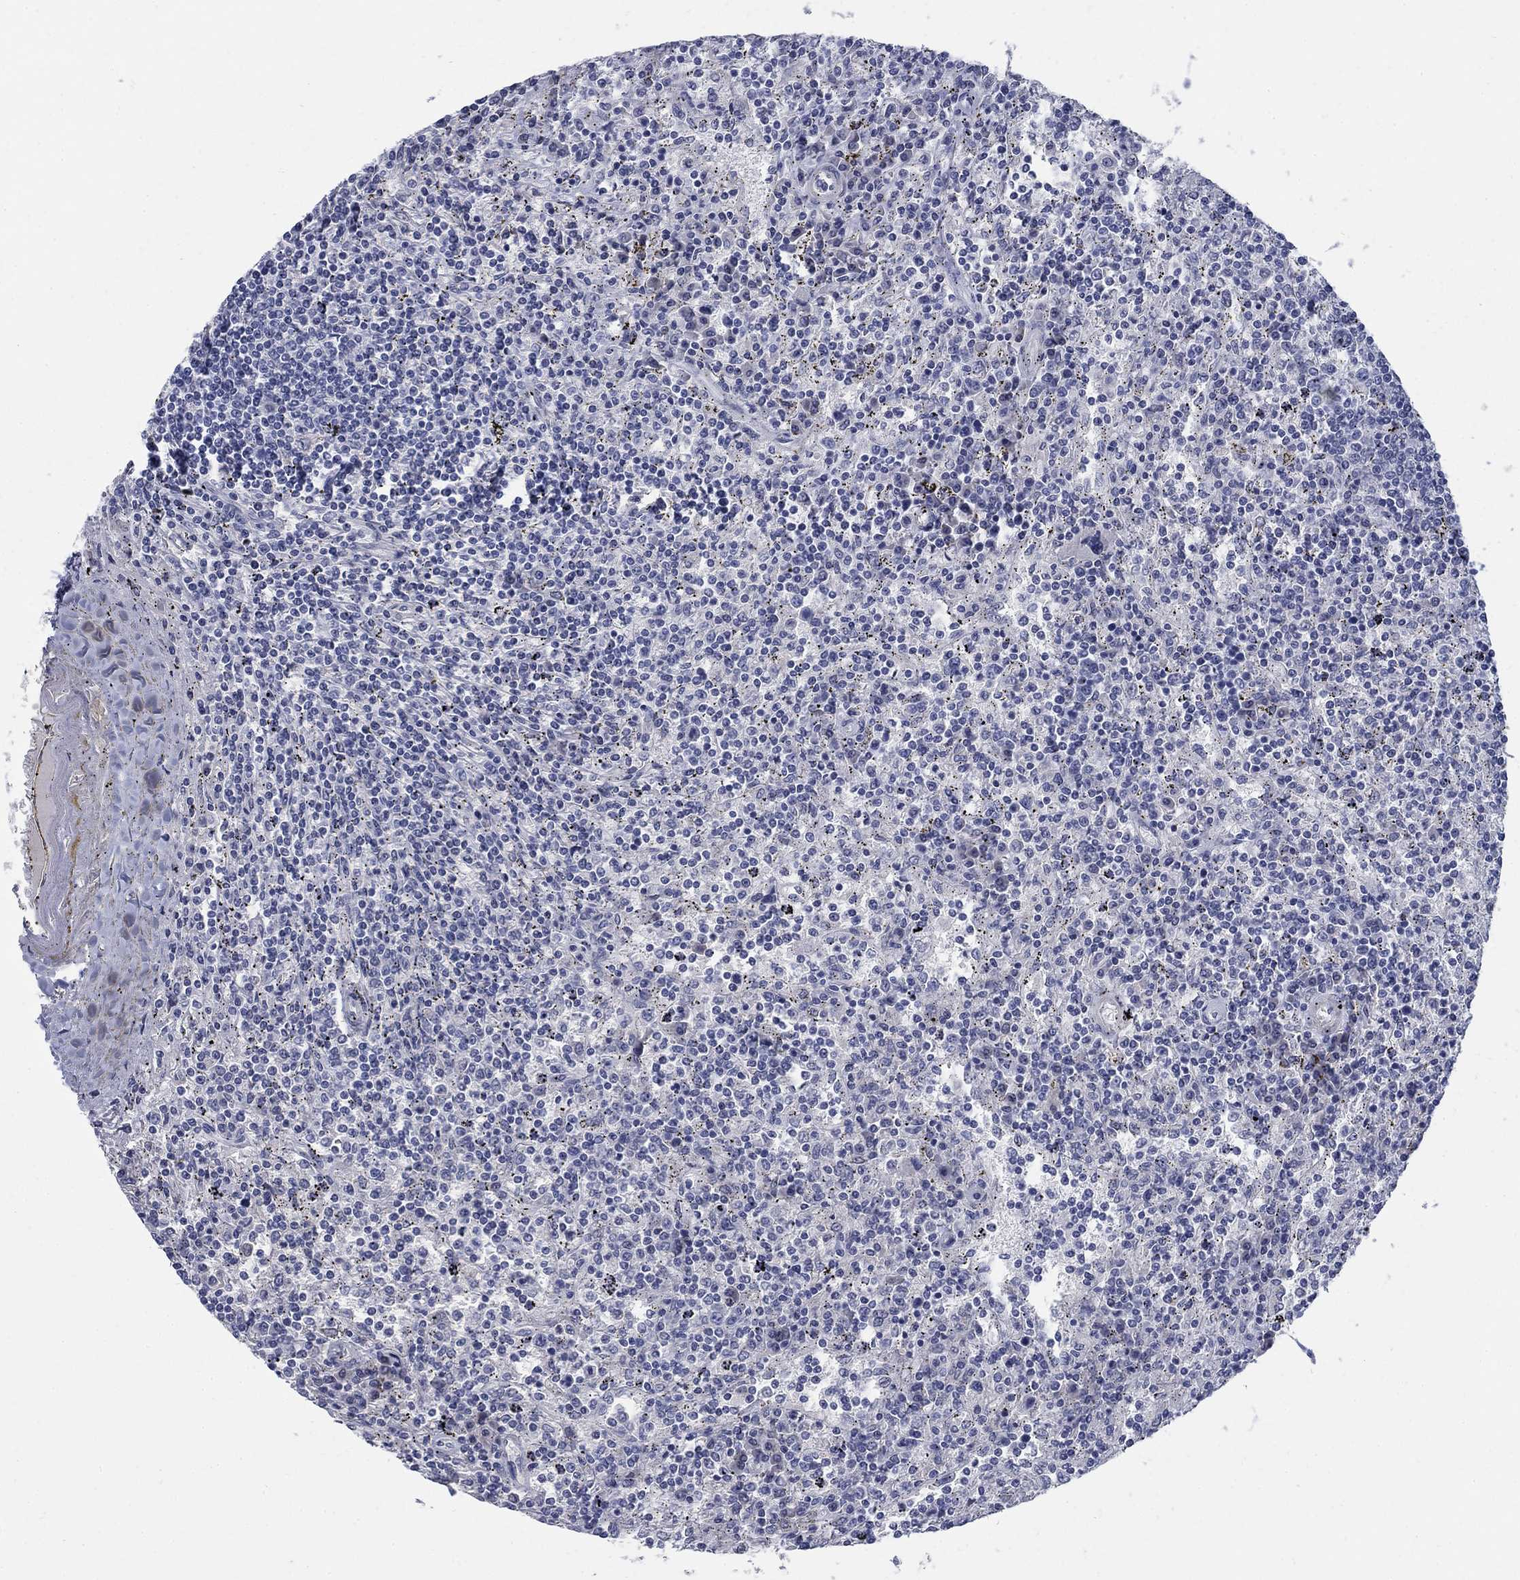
{"staining": {"intensity": "negative", "quantity": "none", "location": "none"}, "tissue": "lymphoma", "cell_type": "Tumor cells", "image_type": "cancer", "snomed": [{"axis": "morphology", "description": "Malignant lymphoma, non-Hodgkin's type, Low grade"}, {"axis": "topography", "description": "Spleen"}], "caption": "Immunohistochemistry (IHC) image of neoplastic tissue: human lymphoma stained with DAB reveals no significant protein expression in tumor cells.", "gene": "DNER", "patient": {"sex": "male", "age": 62}}